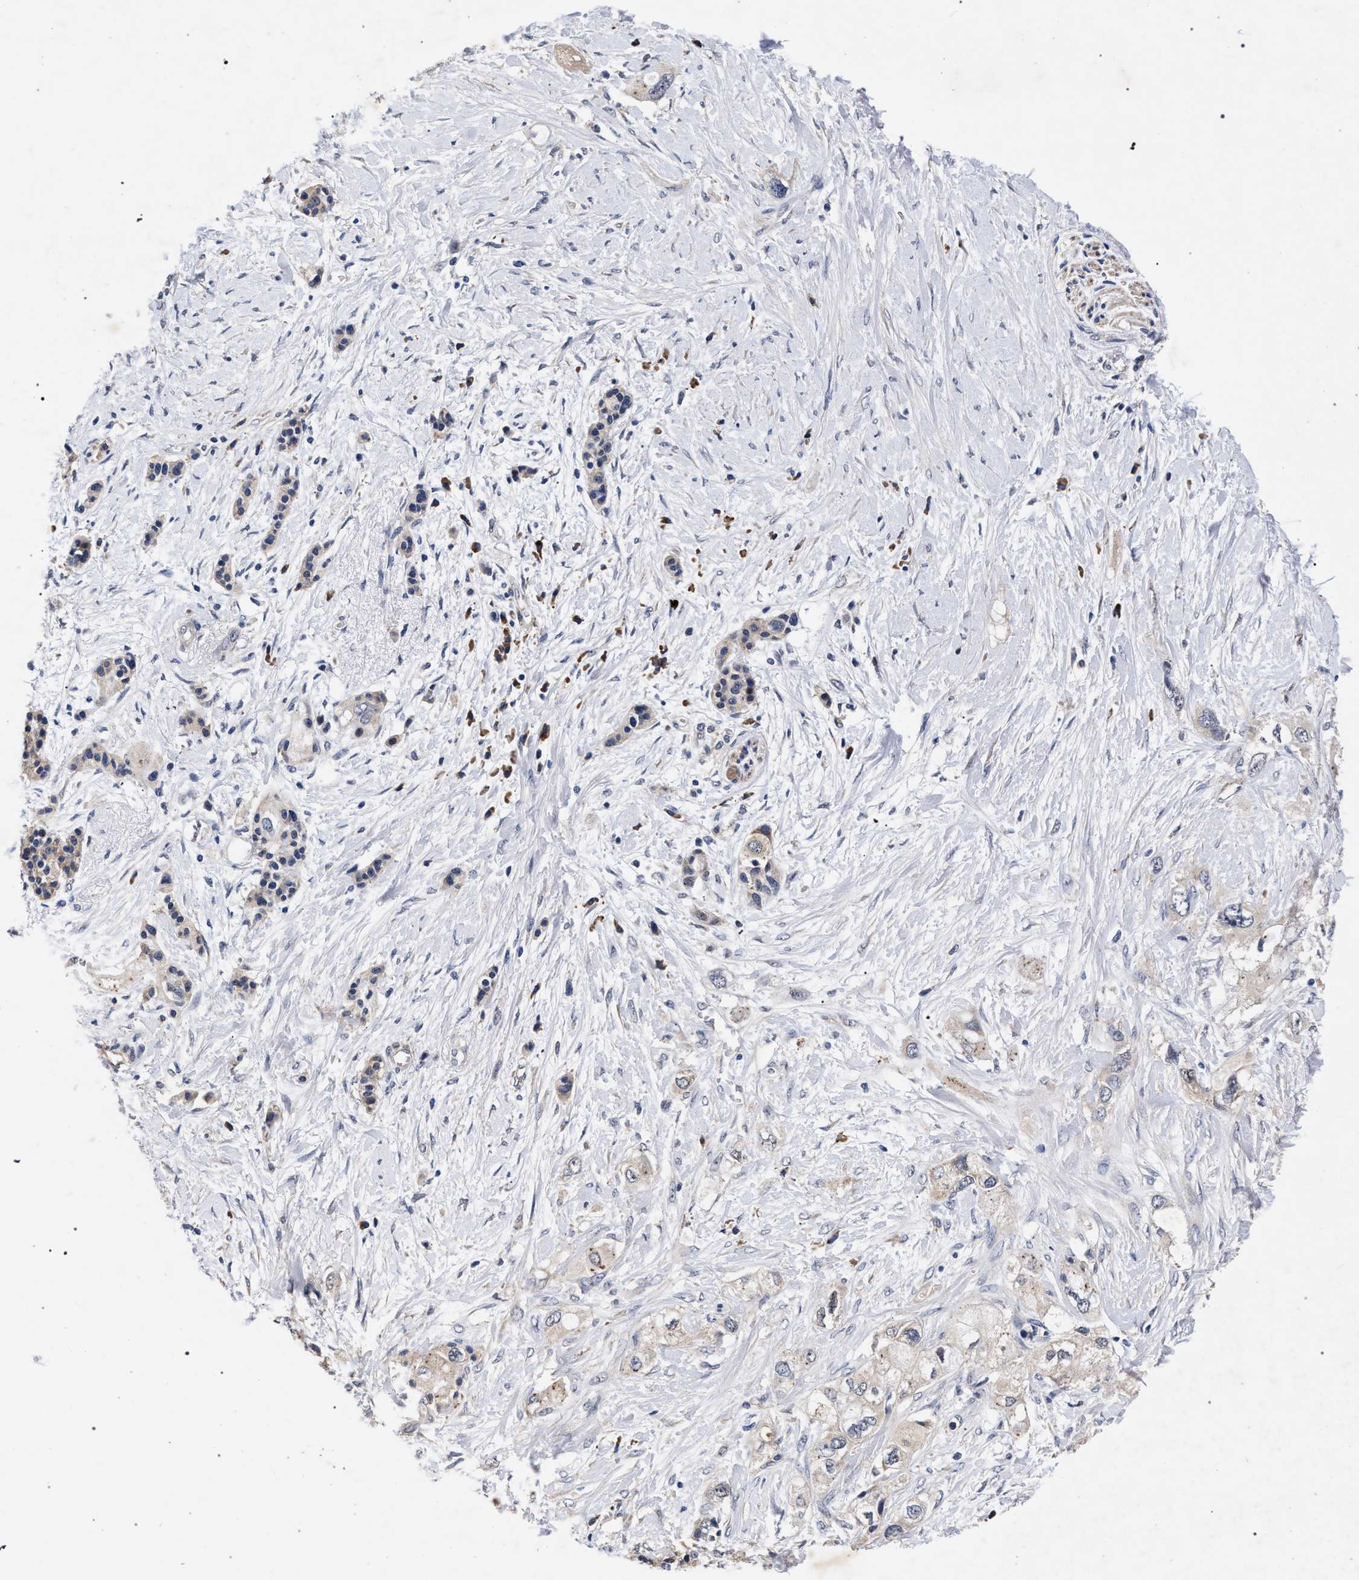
{"staining": {"intensity": "weak", "quantity": "<25%", "location": "cytoplasmic/membranous"}, "tissue": "pancreatic cancer", "cell_type": "Tumor cells", "image_type": "cancer", "snomed": [{"axis": "morphology", "description": "Adenocarcinoma, NOS"}, {"axis": "topography", "description": "Pancreas"}], "caption": "Immunohistochemistry (IHC) micrograph of human pancreatic cancer (adenocarcinoma) stained for a protein (brown), which demonstrates no staining in tumor cells.", "gene": "CFAP95", "patient": {"sex": "female", "age": 56}}